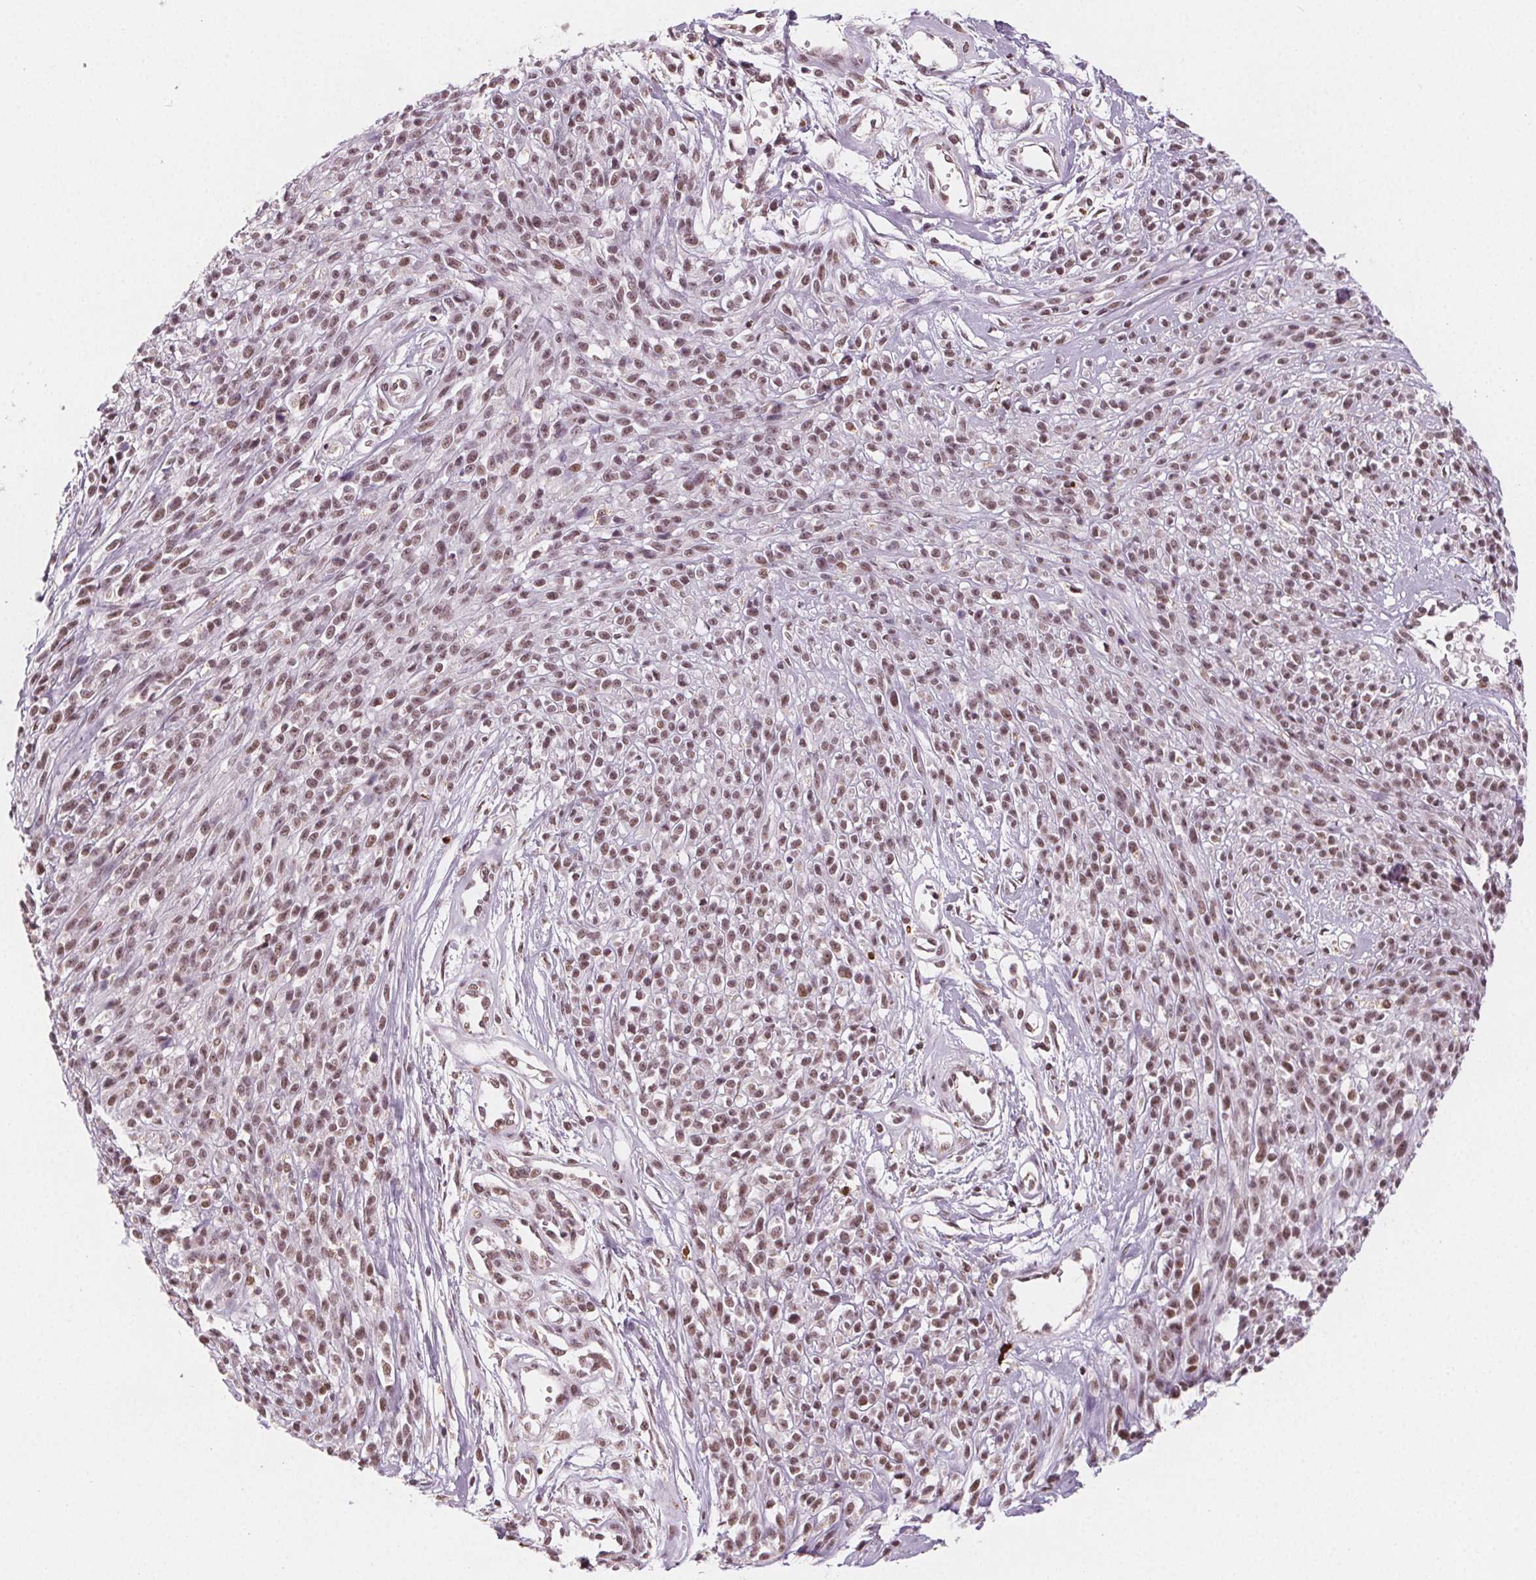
{"staining": {"intensity": "moderate", "quantity": ">75%", "location": "nuclear"}, "tissue": "melanoma", "cell_type": "Tumor cells", "image_type": "cancer", "snomed": [{"axis": "morphology", "description": "Malignant melanoma, NOS"}, {"axis": "topography", "description": "Skin"}, {"axis": "topography", "description": "Skin of trunk"}], "caption": "Human melanoma stained with a protein marker demonstrates moderate staining in tumor cells.", "gene": "DPM2", "patient": {"sex": "male", "age": 74}}